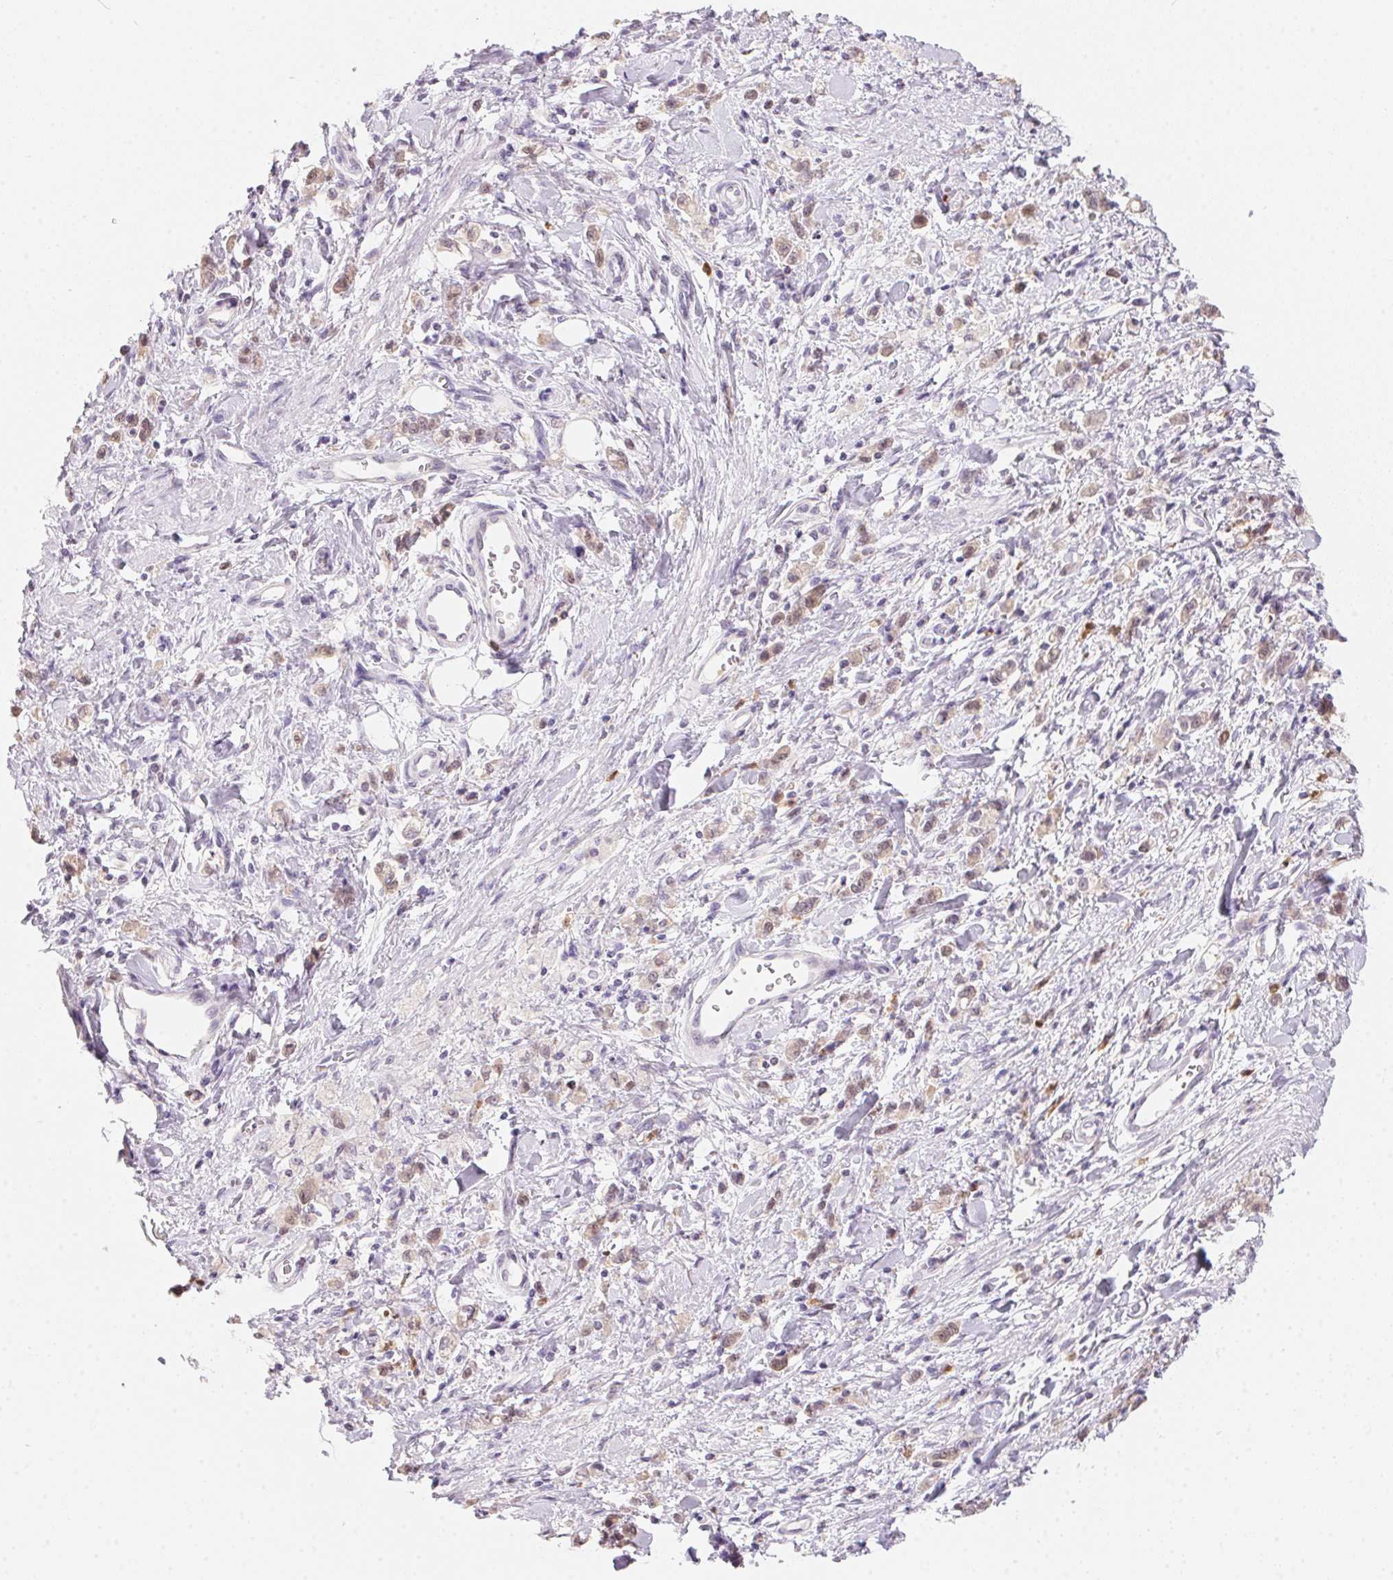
{"staining": {"intensity": "weak", "quantity": "25%-75%", "location": "cytoplasmic/membranous"}, "tissue": "stomach cancer", "cell_type": "Tumor cells", "image_type": "cancer", "snomed": [{"axis": "morphology", "description": "Adenocarcinoma, NOS"}, {"axis": "topography", "description": "Stomach"}], "caption": "The histopathology image demonstrates staining of stomach cancer, revealing weak cytoplasmic/membranous protein staining (brown color) within tumor cells. The staining was performed using DAB (3,3'-diaminobenzidine), with brown indicating positive protein expression. Nuclei are stained blue with hematoxylin.", "gene": "SERPINB1", "patient": {"sex": "male", "age": 77}}